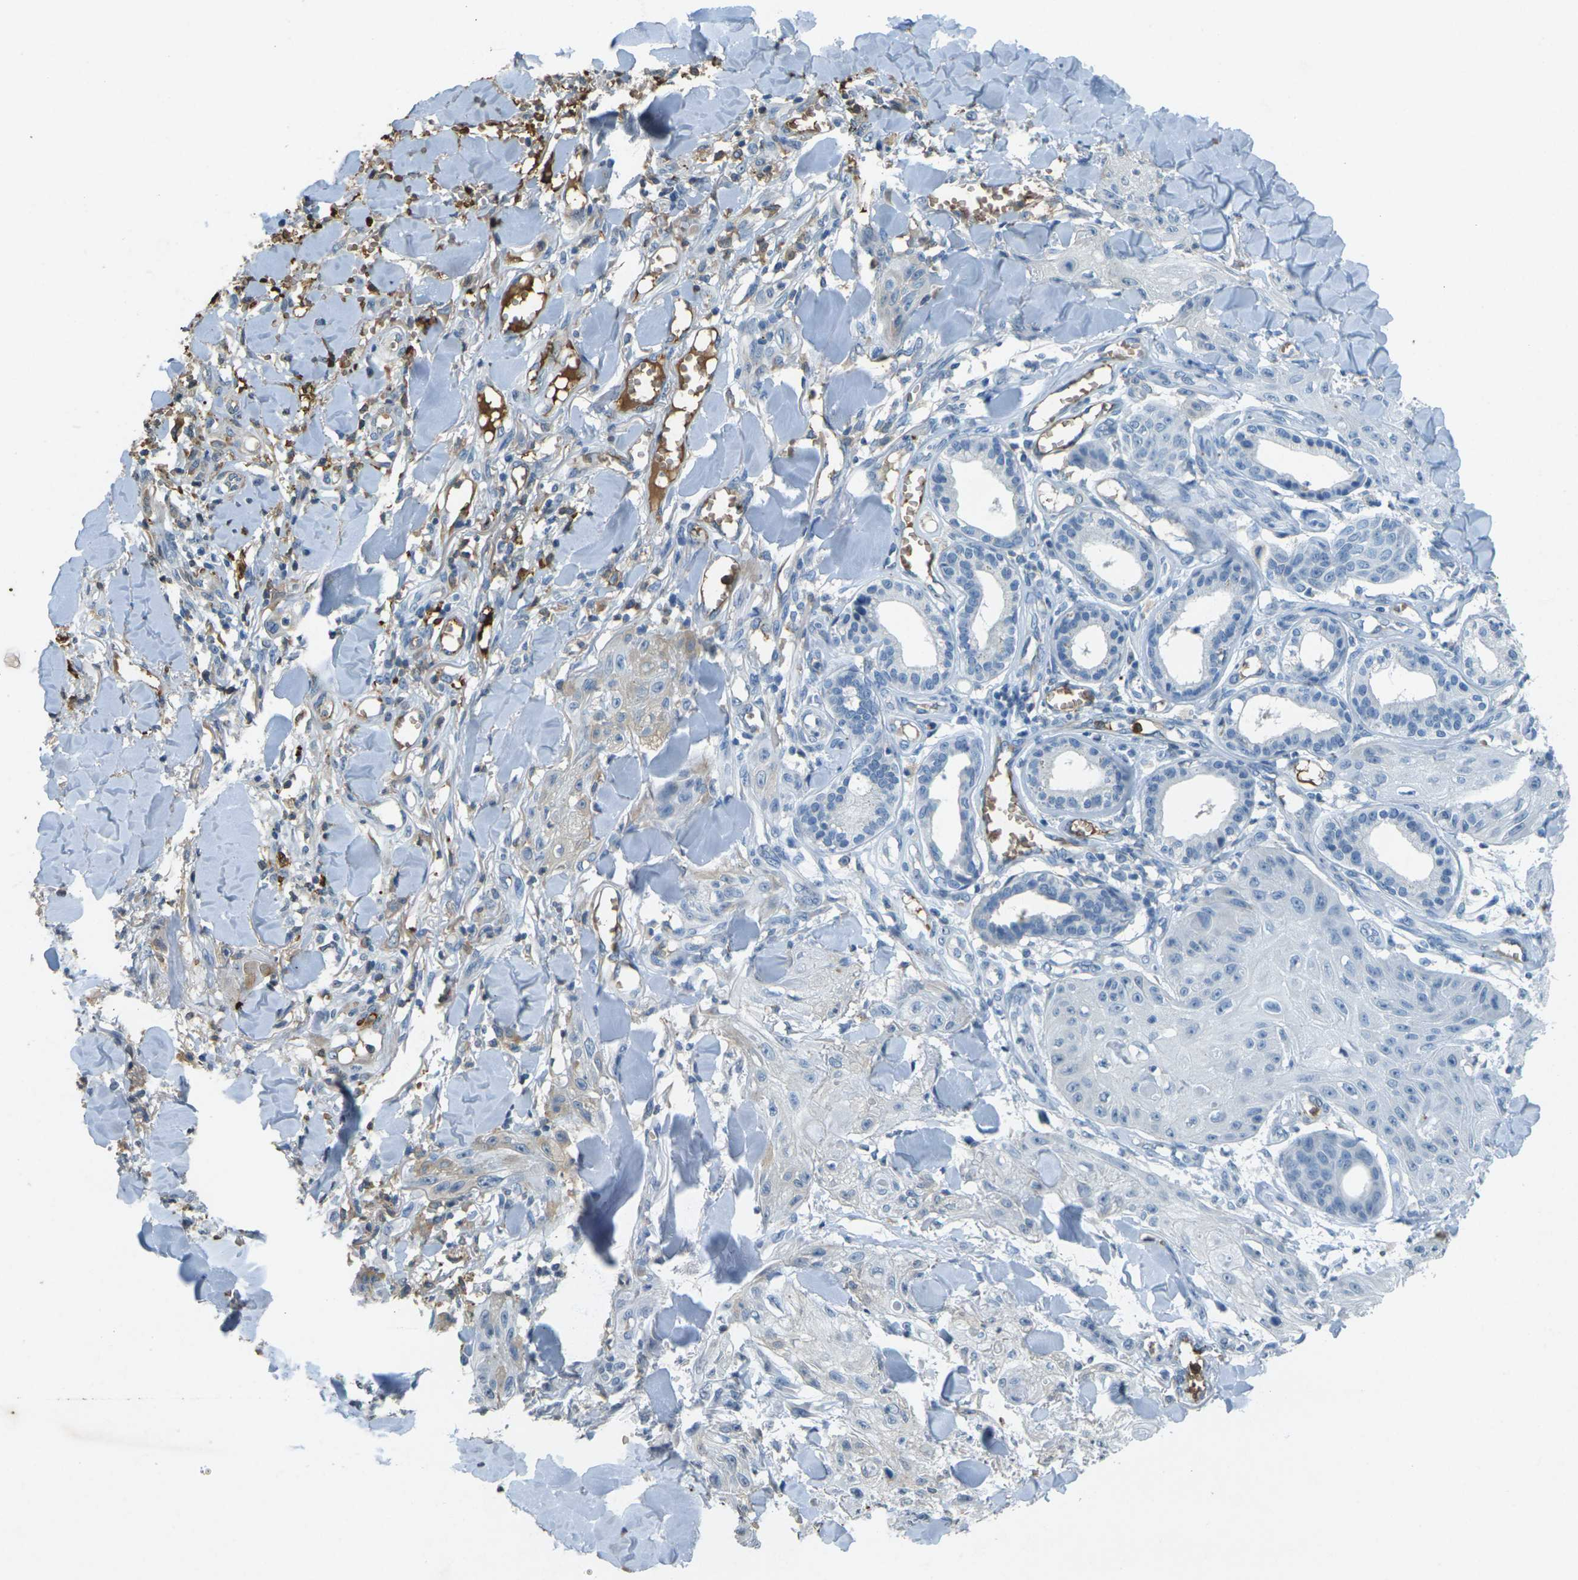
{"staining": {"intensity": "negative", "quantity": "none", "location": "none"}, "tissue": "skin cancer", "cell_type": "Tumor cells", "image_type": "cancer", "snomed": [{"axis": "morphology", "description": "Squamous cell carcinoma, NOS"}, {"axis": "topography", "description": "Skin"}], "caption": "An IHC micrograph of skin cancer (squamous cell carcinoma) is shown. There is no staining in tumor cells of skin cancer (squamous cell carcinoma). (DAB (3,3'-diaminobenzidine) immunohistochemistry visualized using brightfield microscopy, high magnification).", "gene": "HBB", "patient": {"sex": "male", "age": 74}}